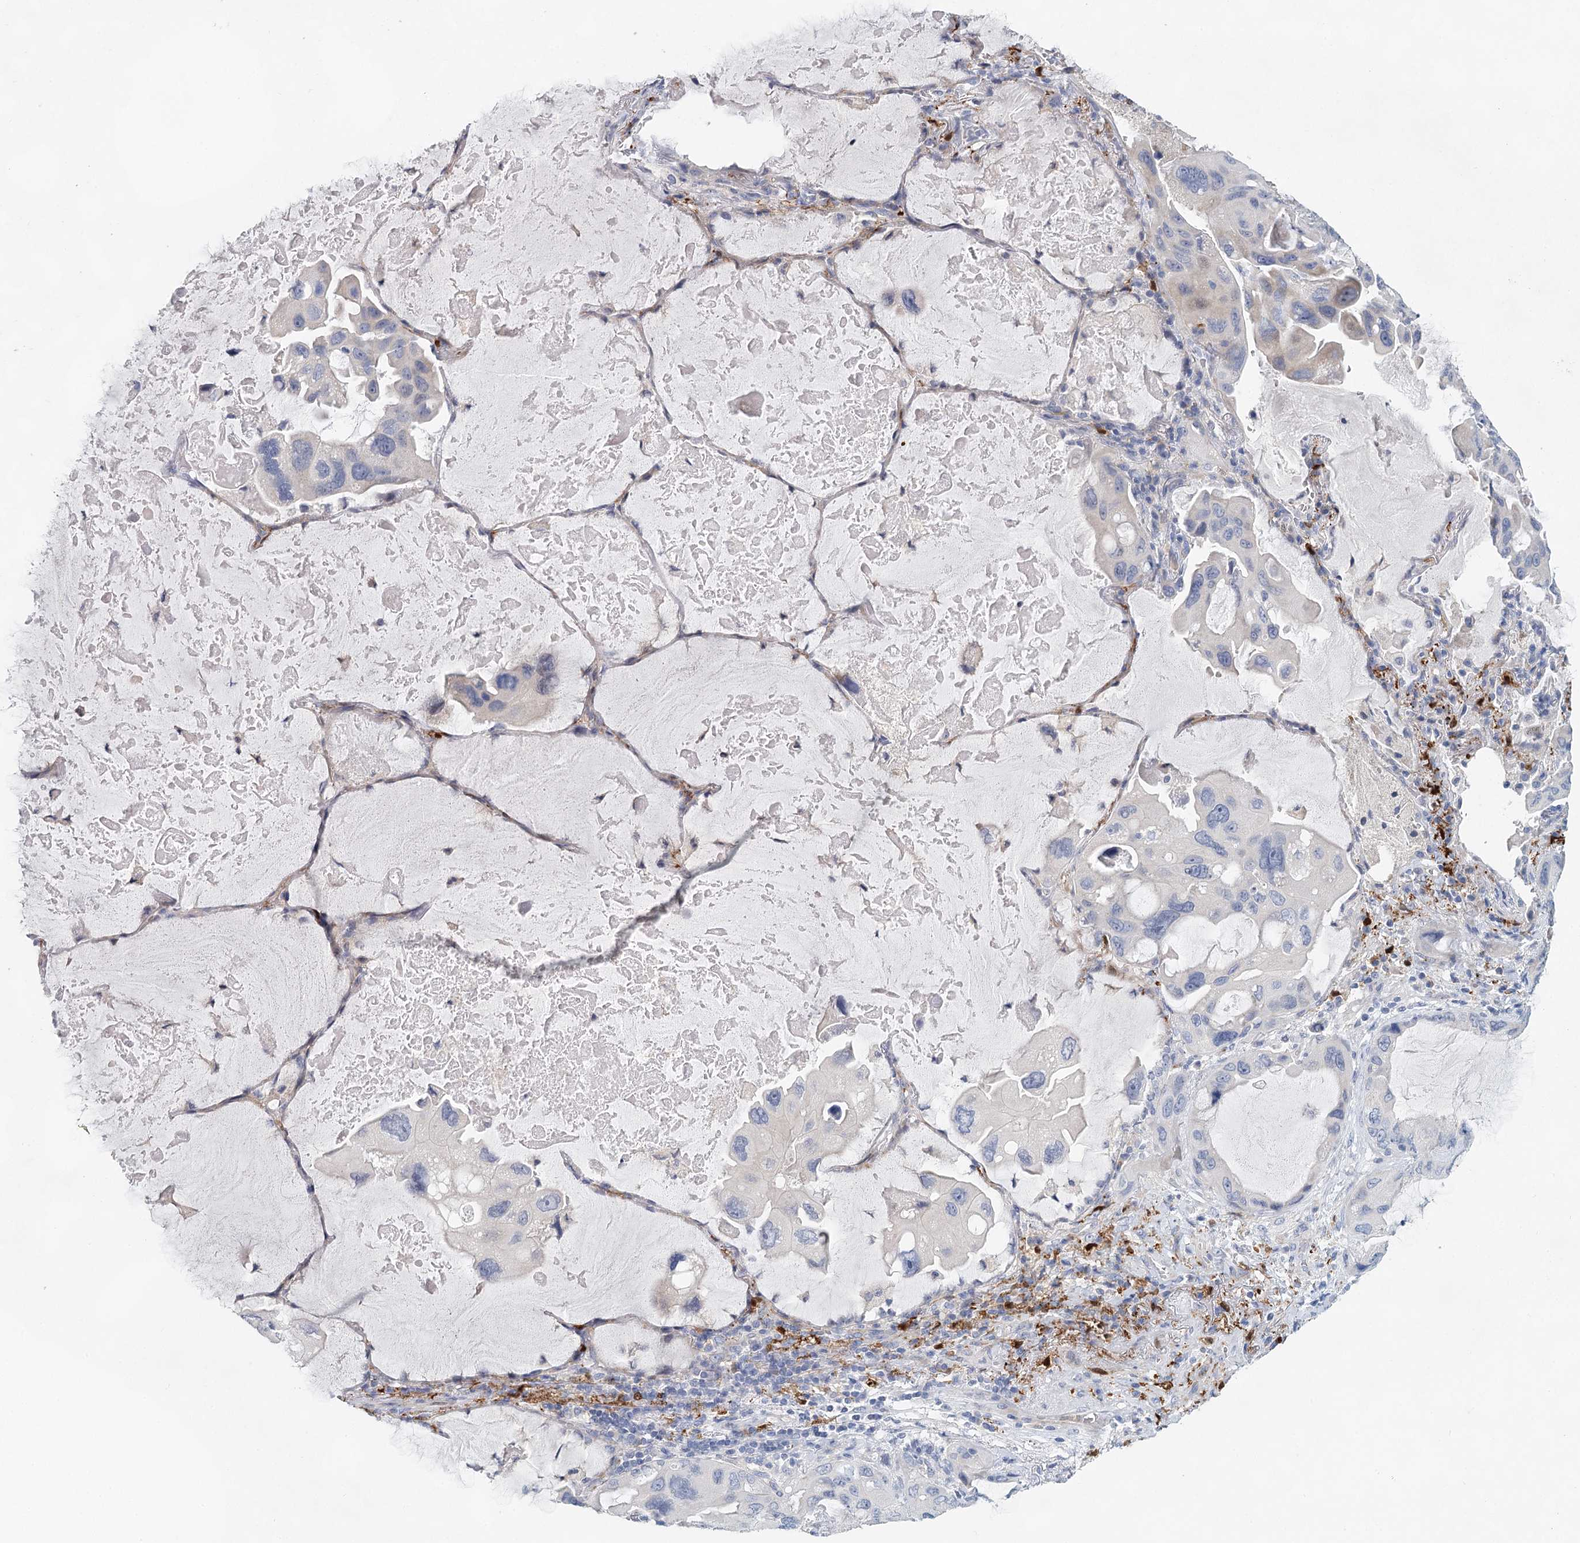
{"staining": {"intensity": "negative", "quantity": "none", "location": "none"}, "tissue": "lung cancer", "cell_type": "Tumor cells", "image_type": "cancer", "snomed": [{"axis": "morphology", "description": "Squamous cell carcinoma, NOS"}, {"axis": "topography", "description": "Lung"}], "caption": "This is an IHC image of lung cancer. There is no staining in tumor cells.", "gene": "SLC19A3", "patient": {"sex": "female", "age": 73}}